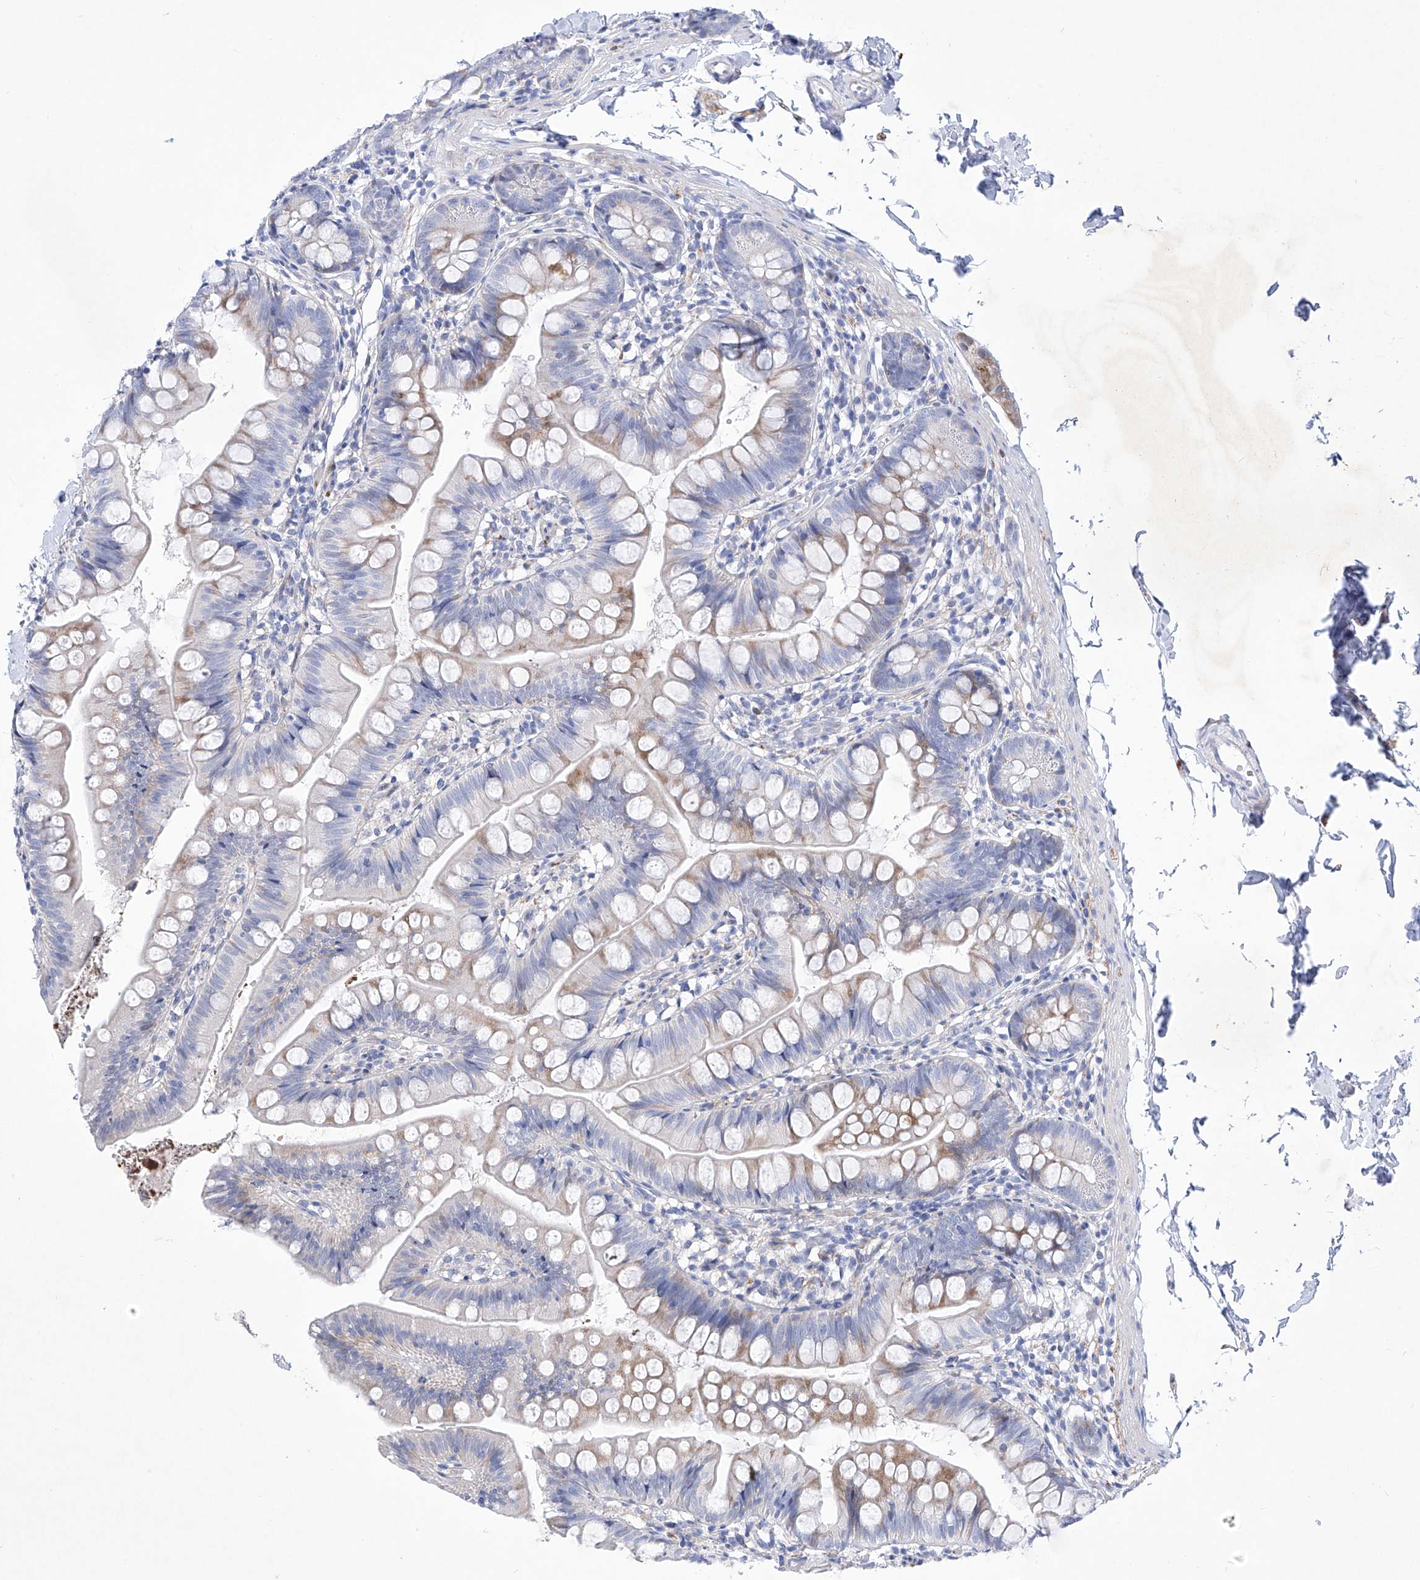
{"staining": {"intensity": "moderate", "quantity": "<25%", "location": "cytoplasmic/membranous"}, "tissue": "small intestine", "cell_type": "Glandular cells", "image_type": "normal", "snomed": [{"axis": "morphology", "description": "Normal tissue, NOS"}, {"axis": "topography", "description": "Small intestine"}], "caption": "An immunohistochemistry histopathology image of normal tissue is shown. Protein staining in brown highlights moderate cytoplasmic/membranous positivity in small intestine within glandular cells.", "gene": "C1orf87", "patient": {"sex": "male", "age": 7}}